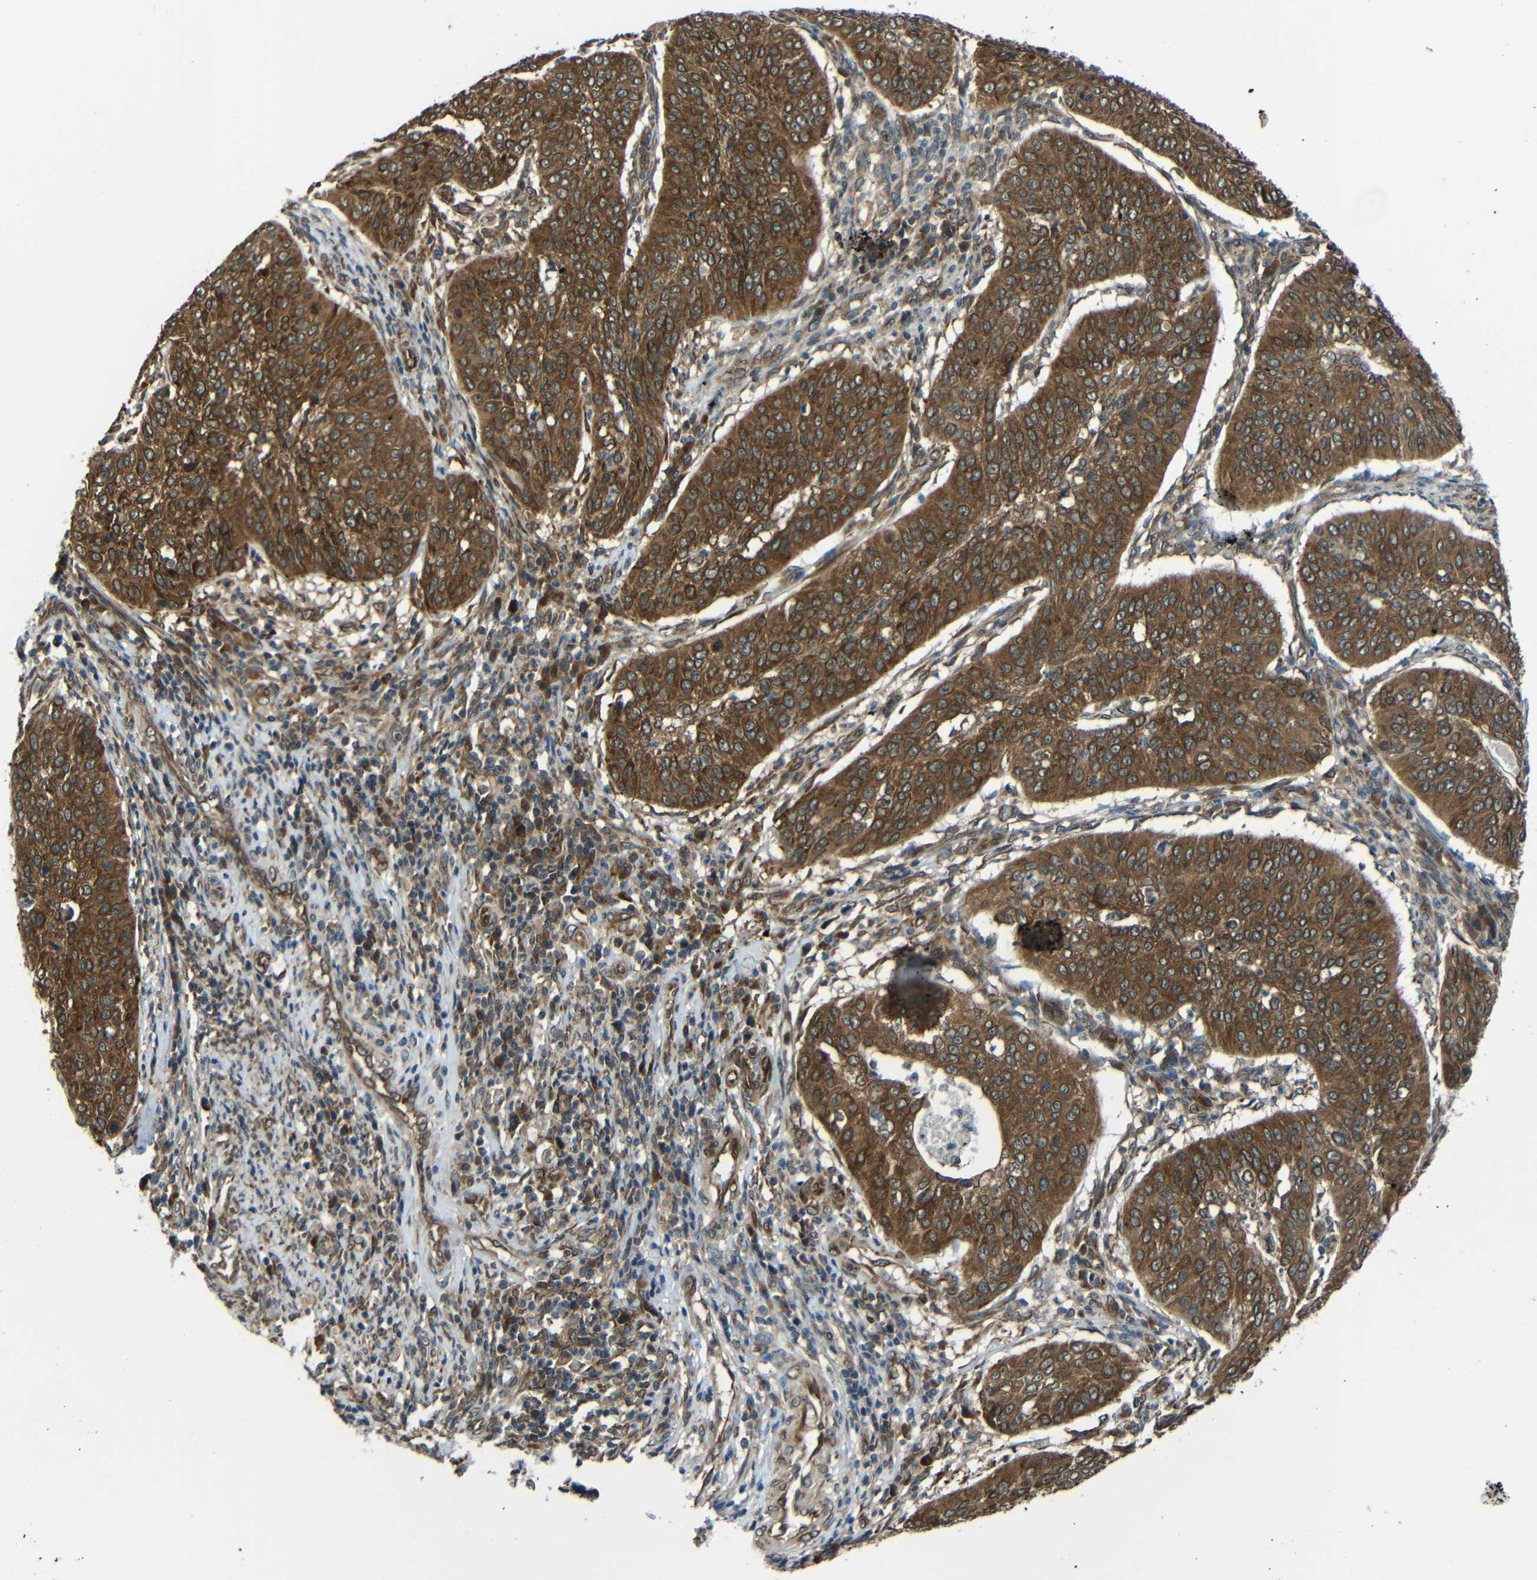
{"staining": {"intensity": "moderate", "quantity": ">75%", "location": "cytoplasmic/membranous"}, "tissue": "cervical cancer", "cell_type": "Tumor cells", "image_type": "cancer", "snomed": [{"axis": "morphology", "description": "Normal tissue, NOS"}, {"axis": "morphology", "description": "Squamous cell carcinoma, NOS"}, {"axis": "topography", "description": "Cervix"}], "caption": "Squamous cell carcinoma (cervical) stained for a protein (brown) shows moderate cytoplasmic/membranous positive positivity in about >75% of tumor cells.", "gene": "VAPB", "patient": {"sex": "female", "age": 39}}